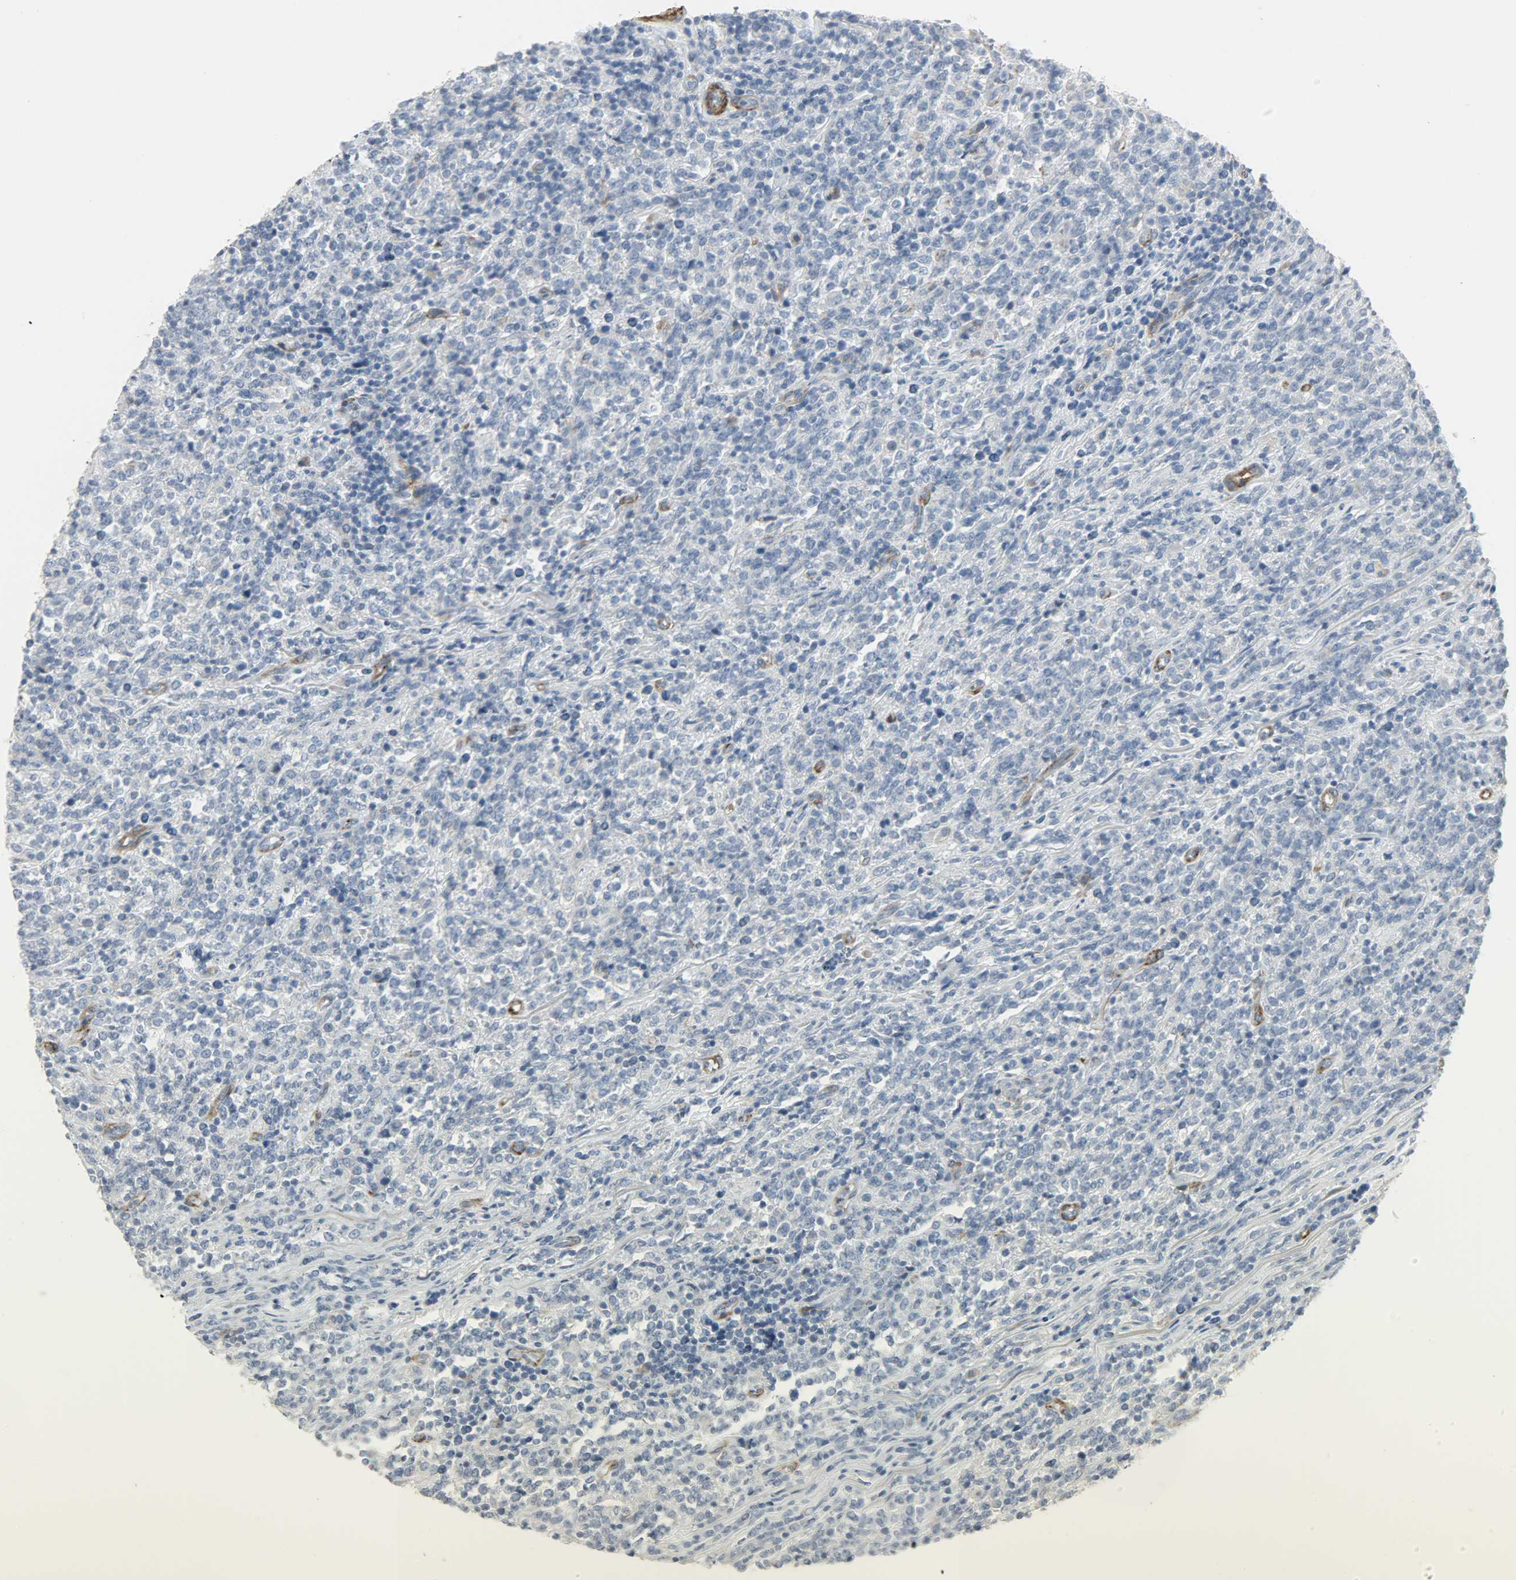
{"staining": {"intensity": "negative", "quantity": "none", "location": "none"}, "tissue": "lymphoma", "cell_type": "Tumor cells", "image_type": "cancer", "snomed": [{"axis": "morphology", "description": "Malignant lymphoma, non-Hodgkin's type, High grade"}, {"axis": "topography", "description": "Soft tissue"}], "caption": "DAB (3,3'-diaminobenzidine) immunohistochemical staining of high-grade malignant lymphoma, non-Hodgkin's type shows no significant positivity in tumor cells. Brightfield microscopy of immunohistochemistry (IHC) stained with DAB (brown) and hematoxylin (blue), captured at high magnification.", "gene": "ENPEP", "patient": {"sex": "male", "age": 18}}